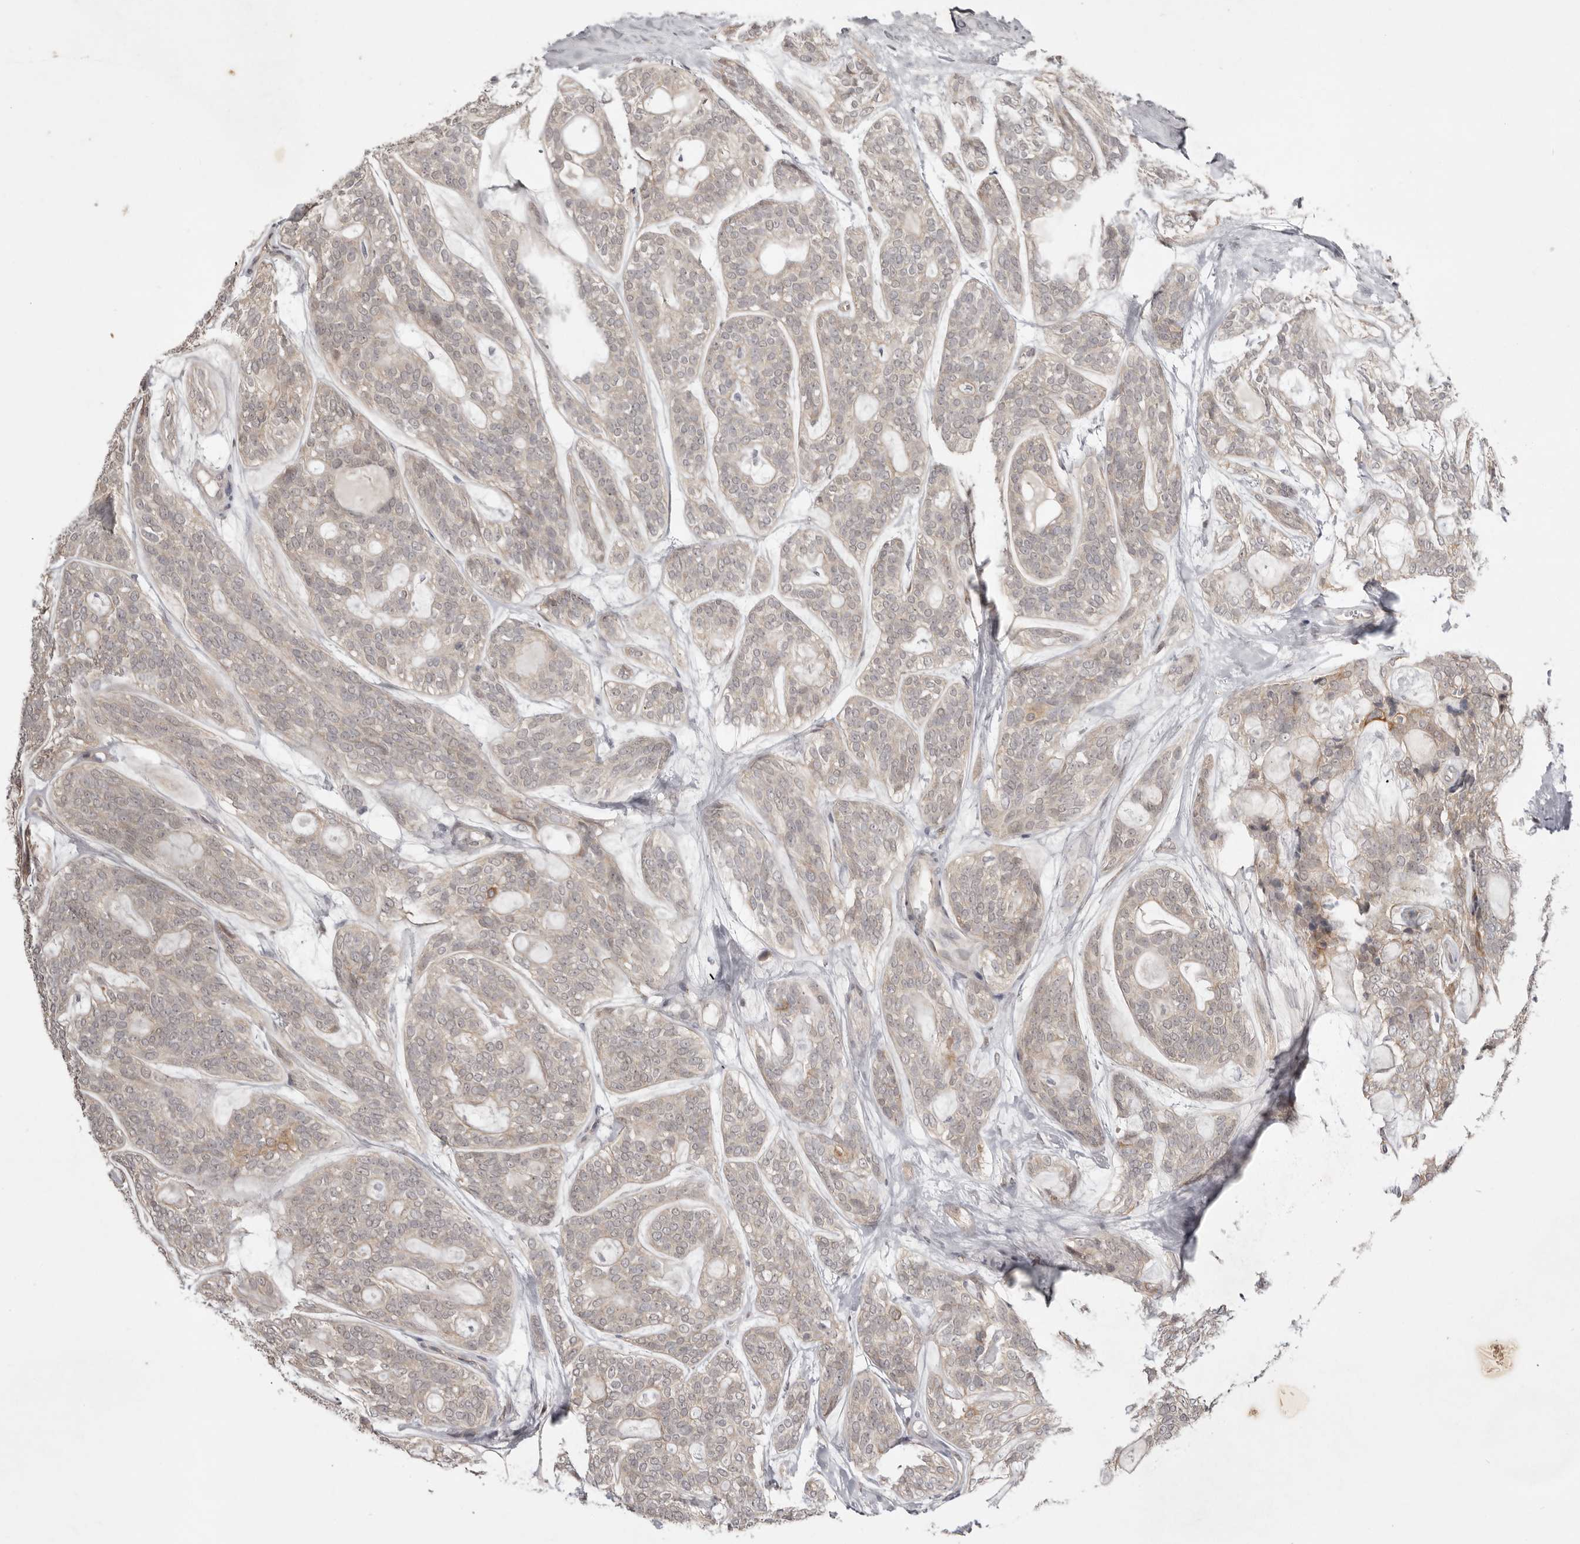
{"staining": {"intensity": "weak", "quantity": "<25%", "location": "cytoplasmic/membranous"}, "tissue": "head and neck cancer", "cell_type": "Tumor cells", "image_type": "cancer", "snomed": [{"axis": "morphology", "description": "Adenocarcinoma, NOS"}, {"axis": "topography", "description": "Head-Neck"}], "caption": "Tumor cells are negative for protein expression in human head and neck cancer (adenocarcinoma).", "gene": "NSUN4", "patient": {"sex": "male", "age": 66}}